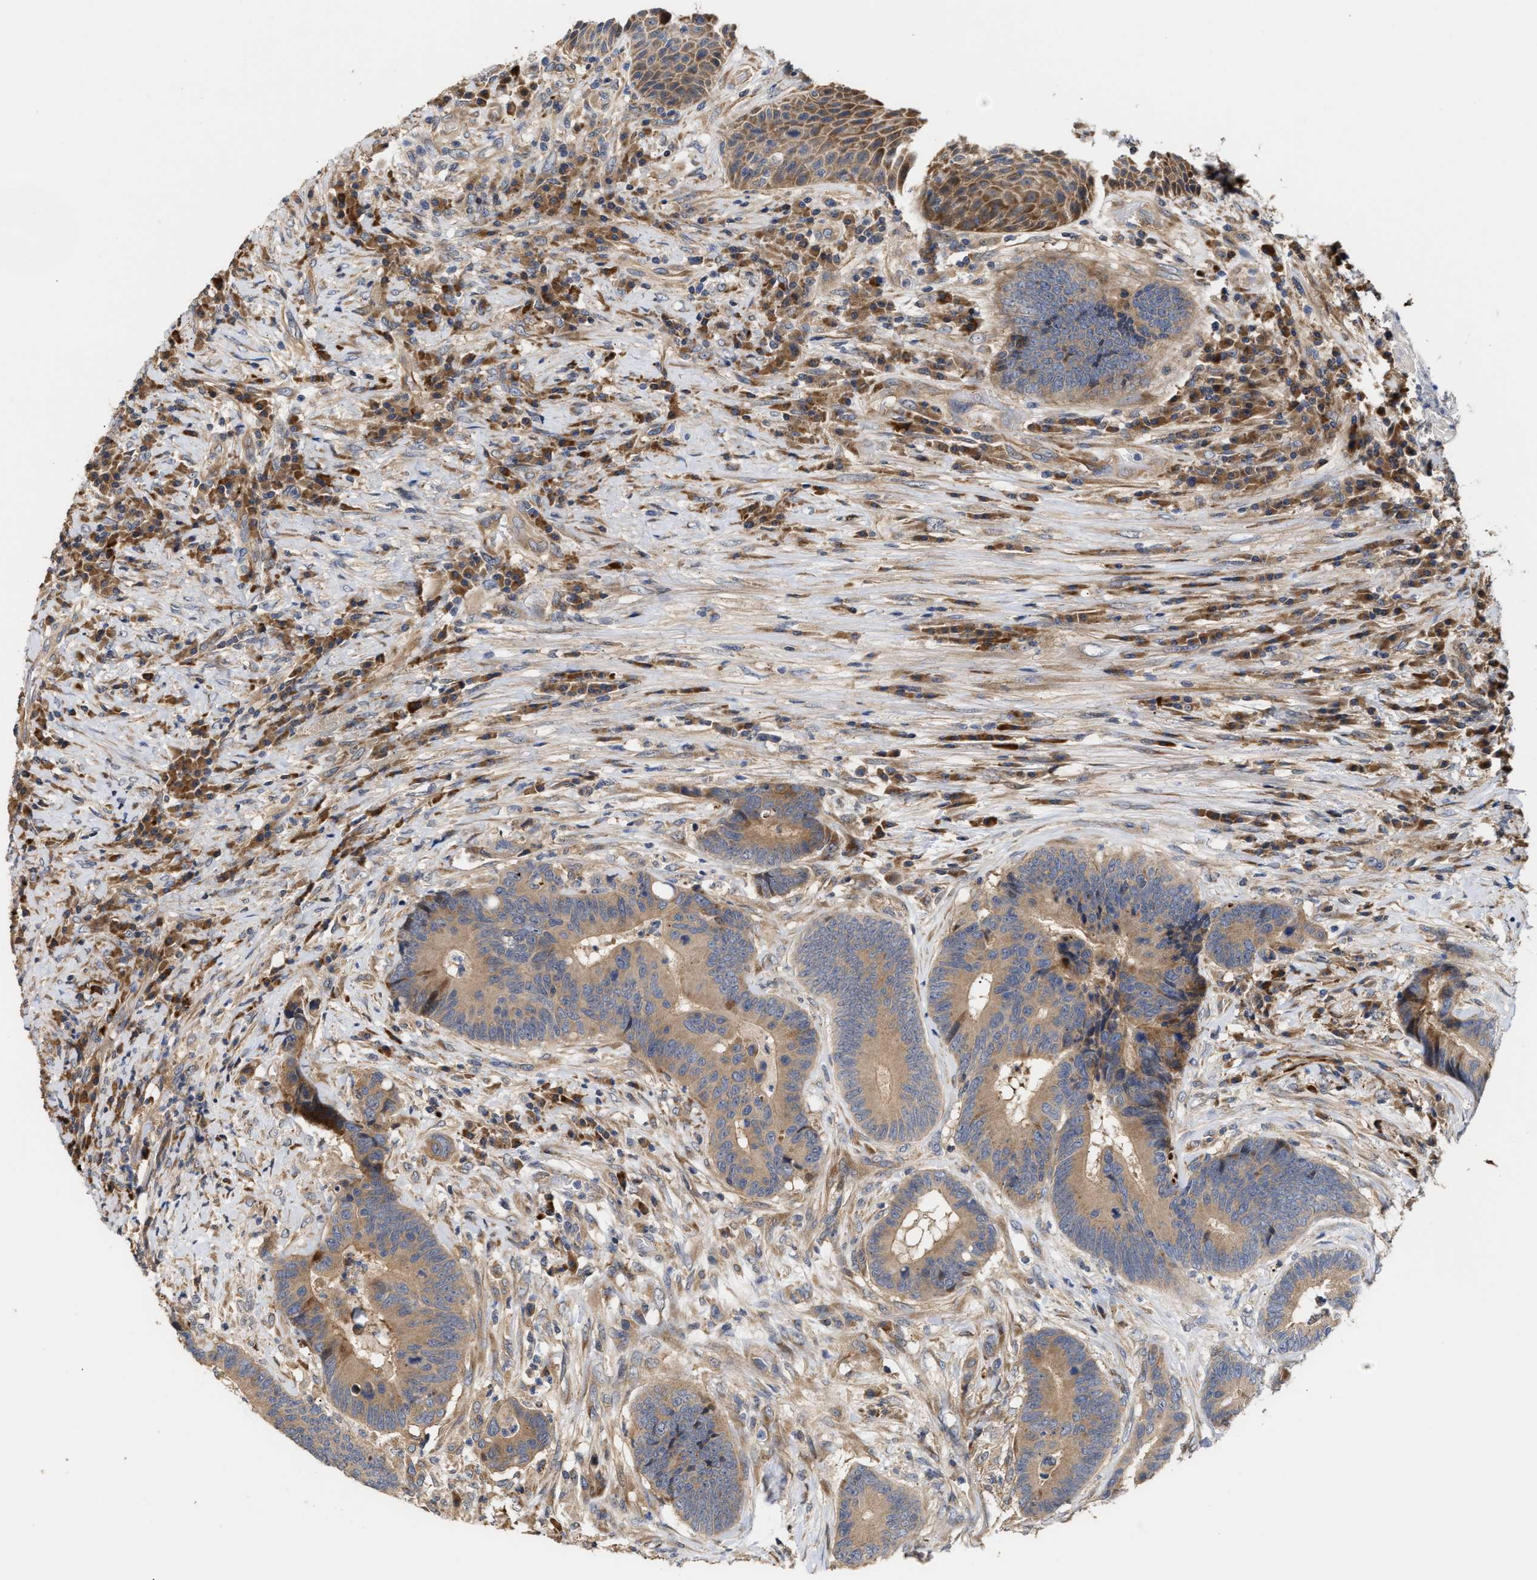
{"staining": {"intensity": "weak", "quantity": ">75%", "location": "cytoplasmic/membranous"}, "tissue": "colorectal cancer", "cell_type": "Tumor cells", "image_type": "cancer", "snomed": [{"axis": "morphology", "description": "Adenocarcinoma, NOS"}, {"axis": "topography", "description": "Rectum"}, {"axis": "topography", "description": "Anal"}], "caption": "Colorectal cancer stained for a protein demonstrates weak cytoplasmic/membranous positivity in tumor cells.", "gene": "CLIP2", "patient": {"sex": "female", "age": 89}}